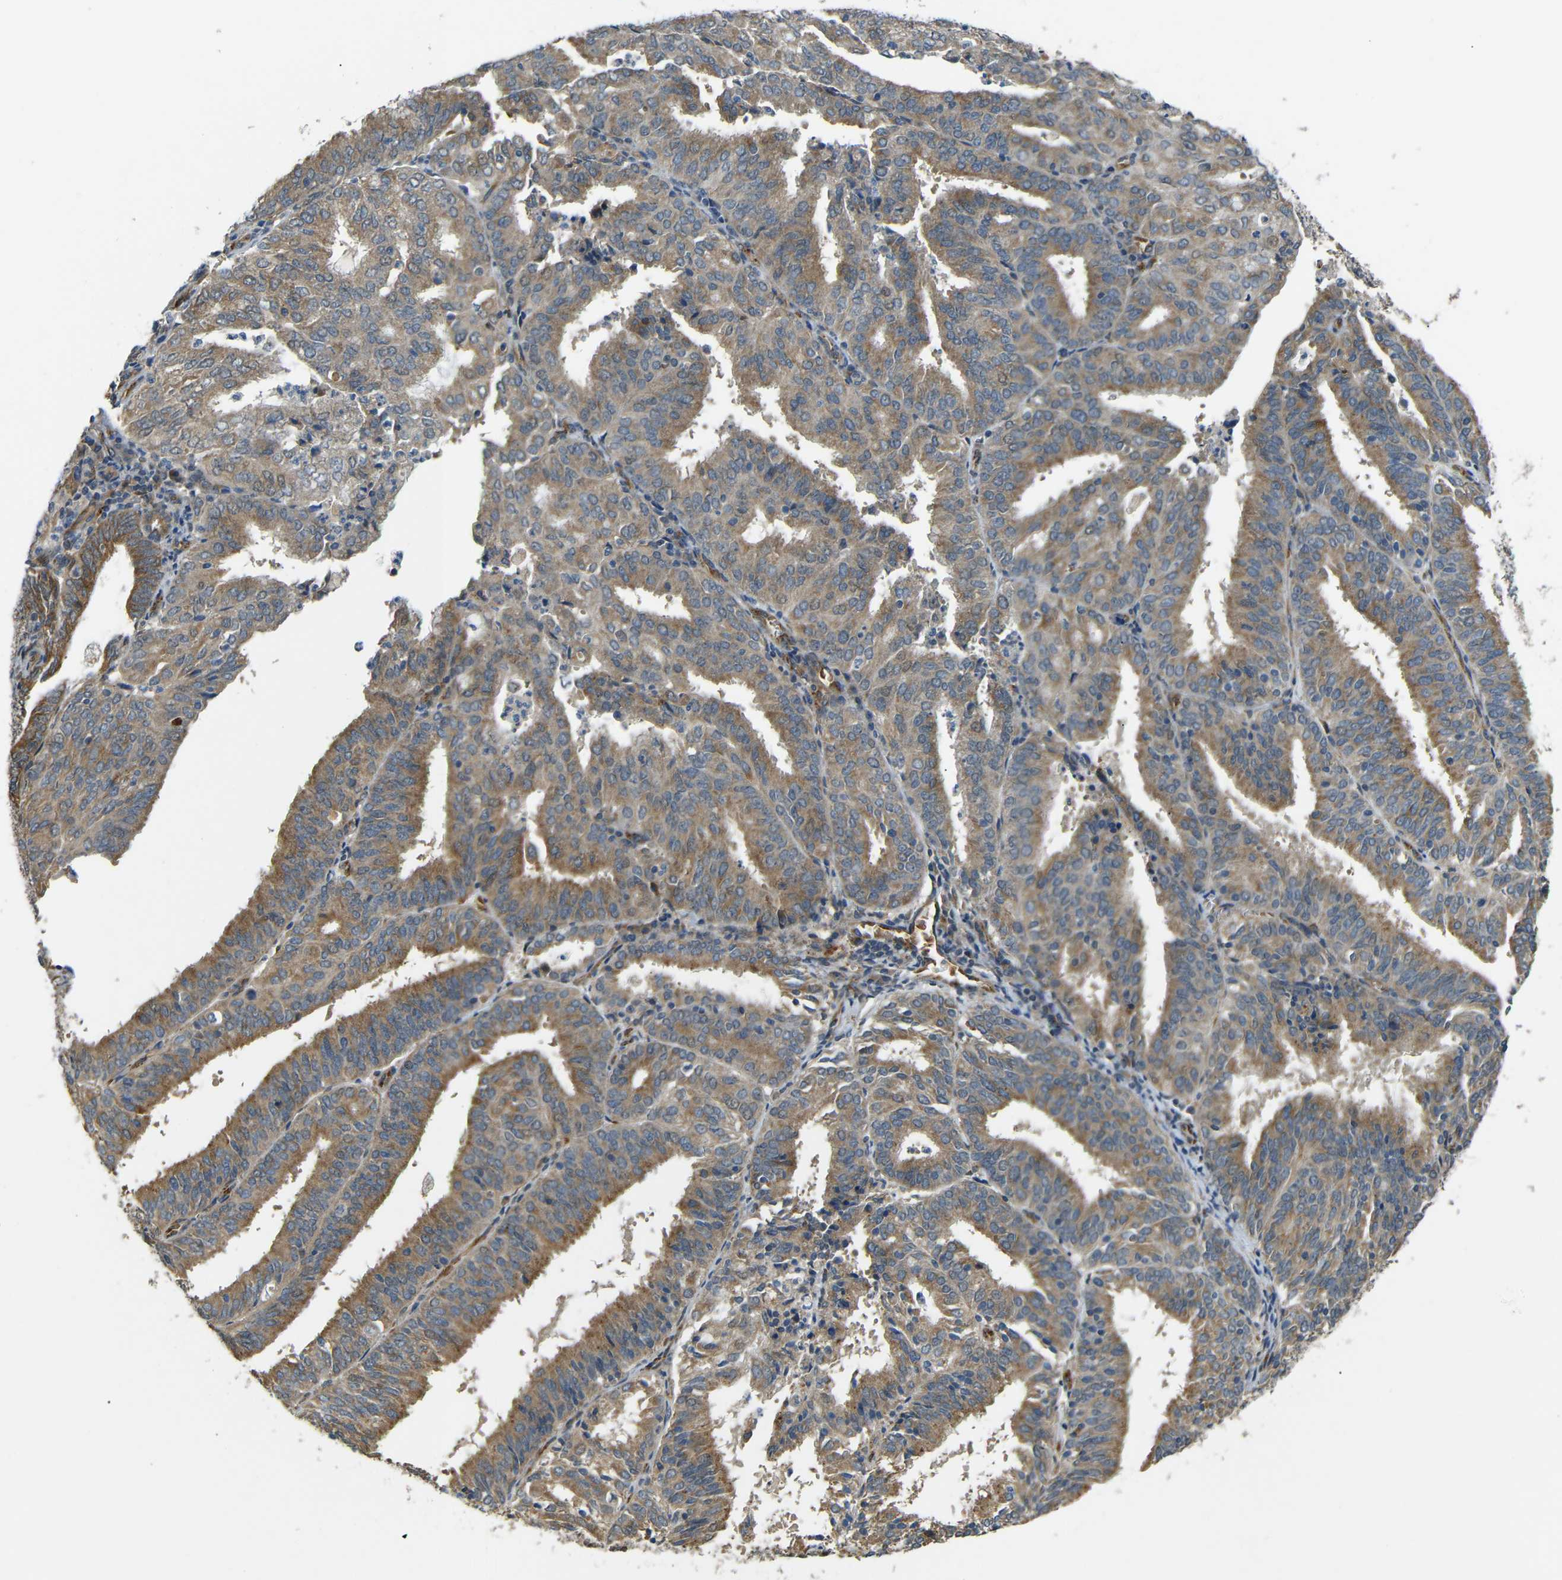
{"staining": {"intensity": "moderate", "quantity": ">75%", "location": "cytoplasmic/membranous"}, "tissue": "endometrial cancer", "cell_type": "Tumor cells", "image_type": "cancer", "snomed": [{"axis": "morphology", "description": "Adenocarcinoma, NOS"}, {"axis": "topography", "description": "Uterus"}], "caption": "This micrograph demonstrates immunohistochemistry staining of human endometrial cancer, with medium moderate cytoplasmic/membranous staining in approximately >75% of tumor cells.", "gene": "ATP7A", "patient": {"sex": "female", "age": 60}}